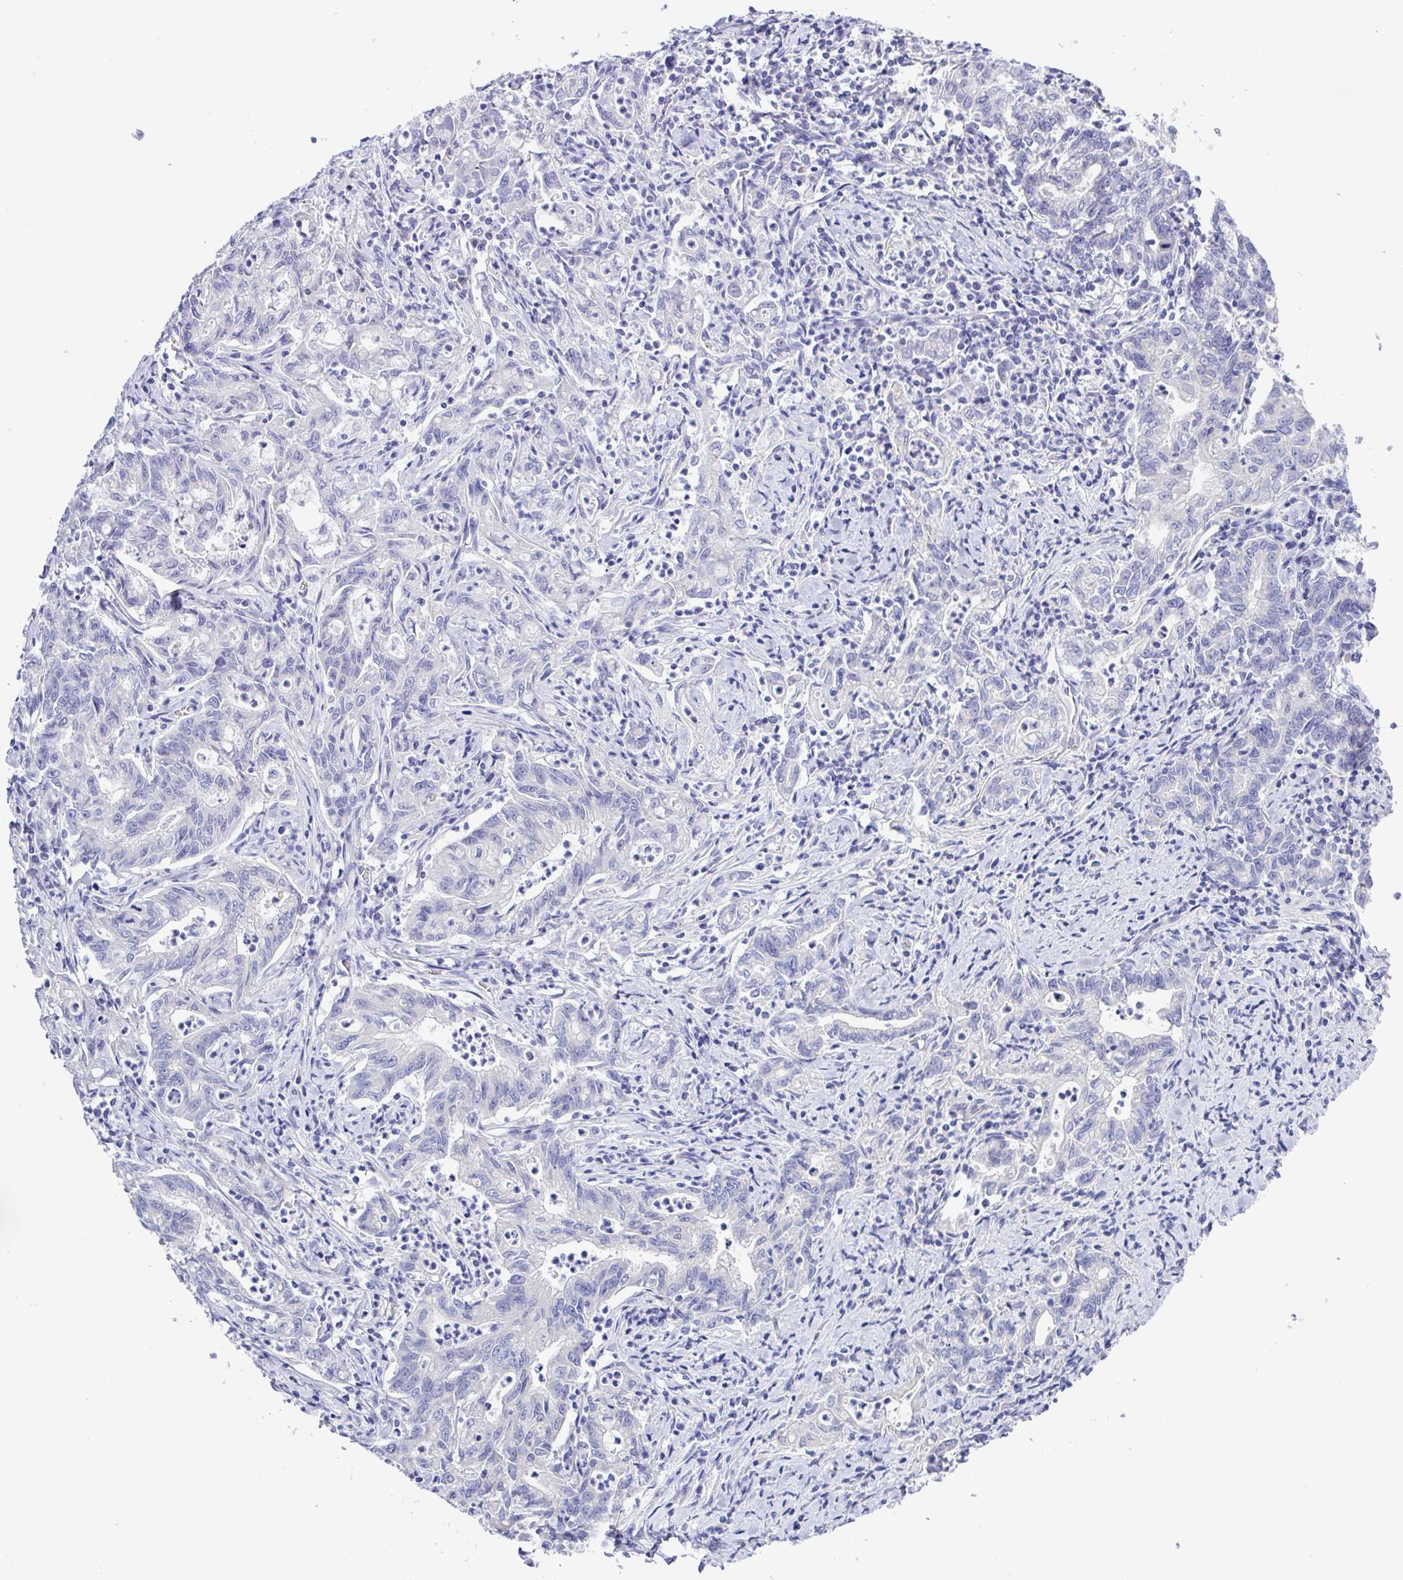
{"staining": {"intensity": "negative", "quantity": "none", "location": "none"}, "tissue": "stomach cancer", "cell_type": "Tumor cells", "image_type": "cancer", "snomed": [{"axis": "morphology", "description": "Adenocarcinoma, NOS"}, {"axis": "topography", "description": "Stomach, upper"}], "caption": "Immunohistochemical staining of human stomach cancer (adenocarcinoma) reveals no significant positivity in tumor cells. Nuclei are stained in blue.", "gene": "MED11", "patient": {"sex": "female", "age": 79}}